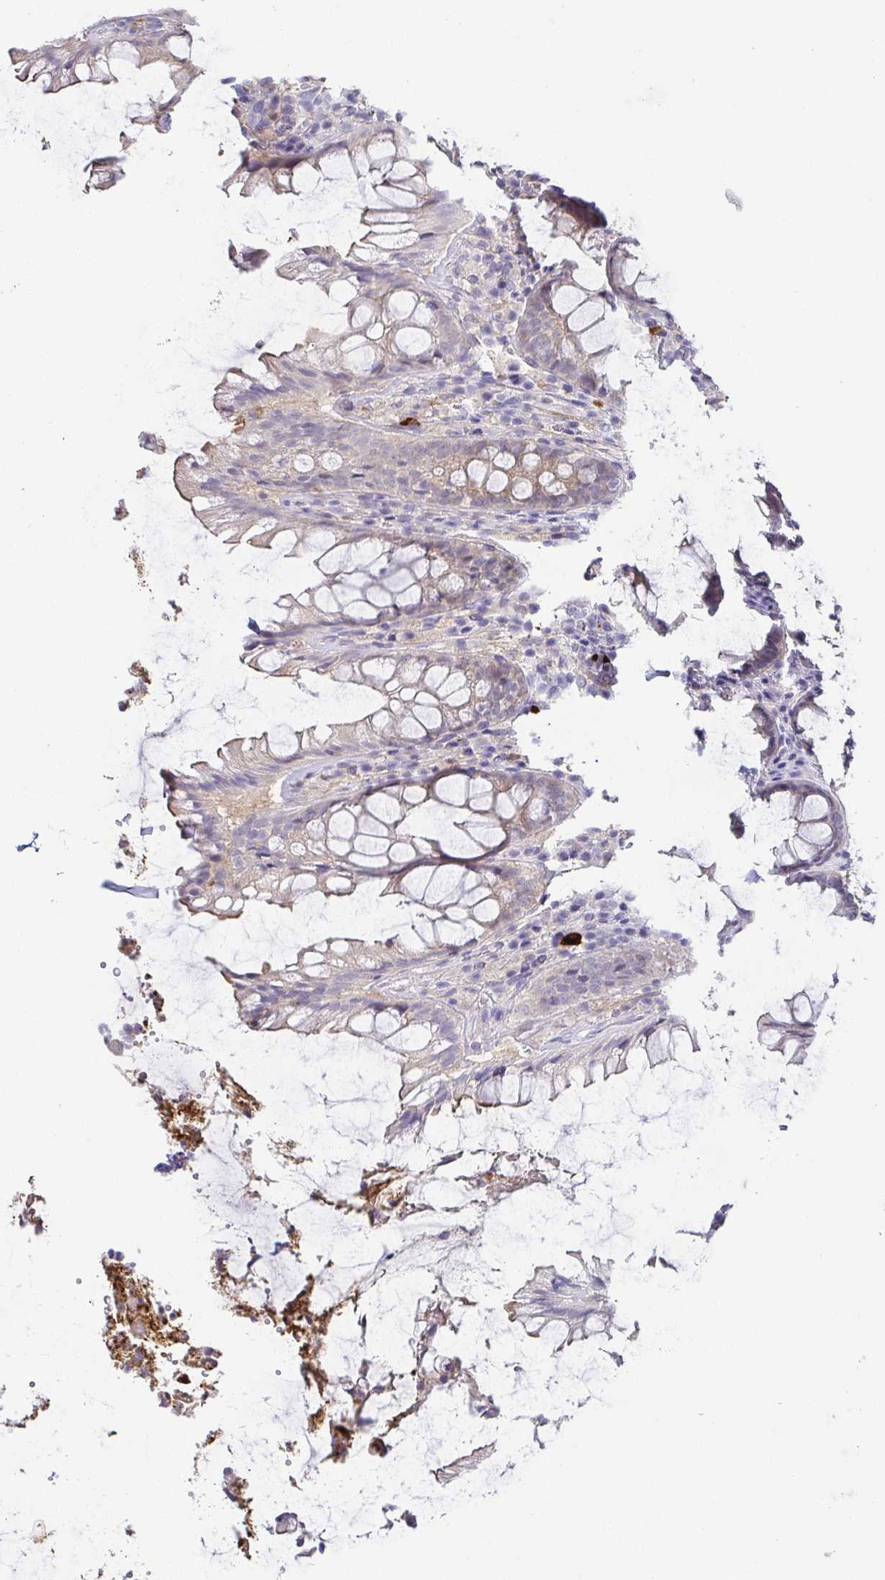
{"staining": {"intensity": "negative", "quantity": "none", "location": "none"}, "tissue": "rectum", "cell_type": "Glandular cells", "image_type": "normal", "snomed": [{"axis": "morphology", "description": "Normal tissue, NOS"}, {"axis": "topography", "description": "Rectum"}], "caption": "Immunohistochemistry image of normal rectum: rectum stained with DAB exhibits no significant protein expression in glandular cells.", "gene": "RNASE7", "patient": {"sex": "male", "age": 72}}